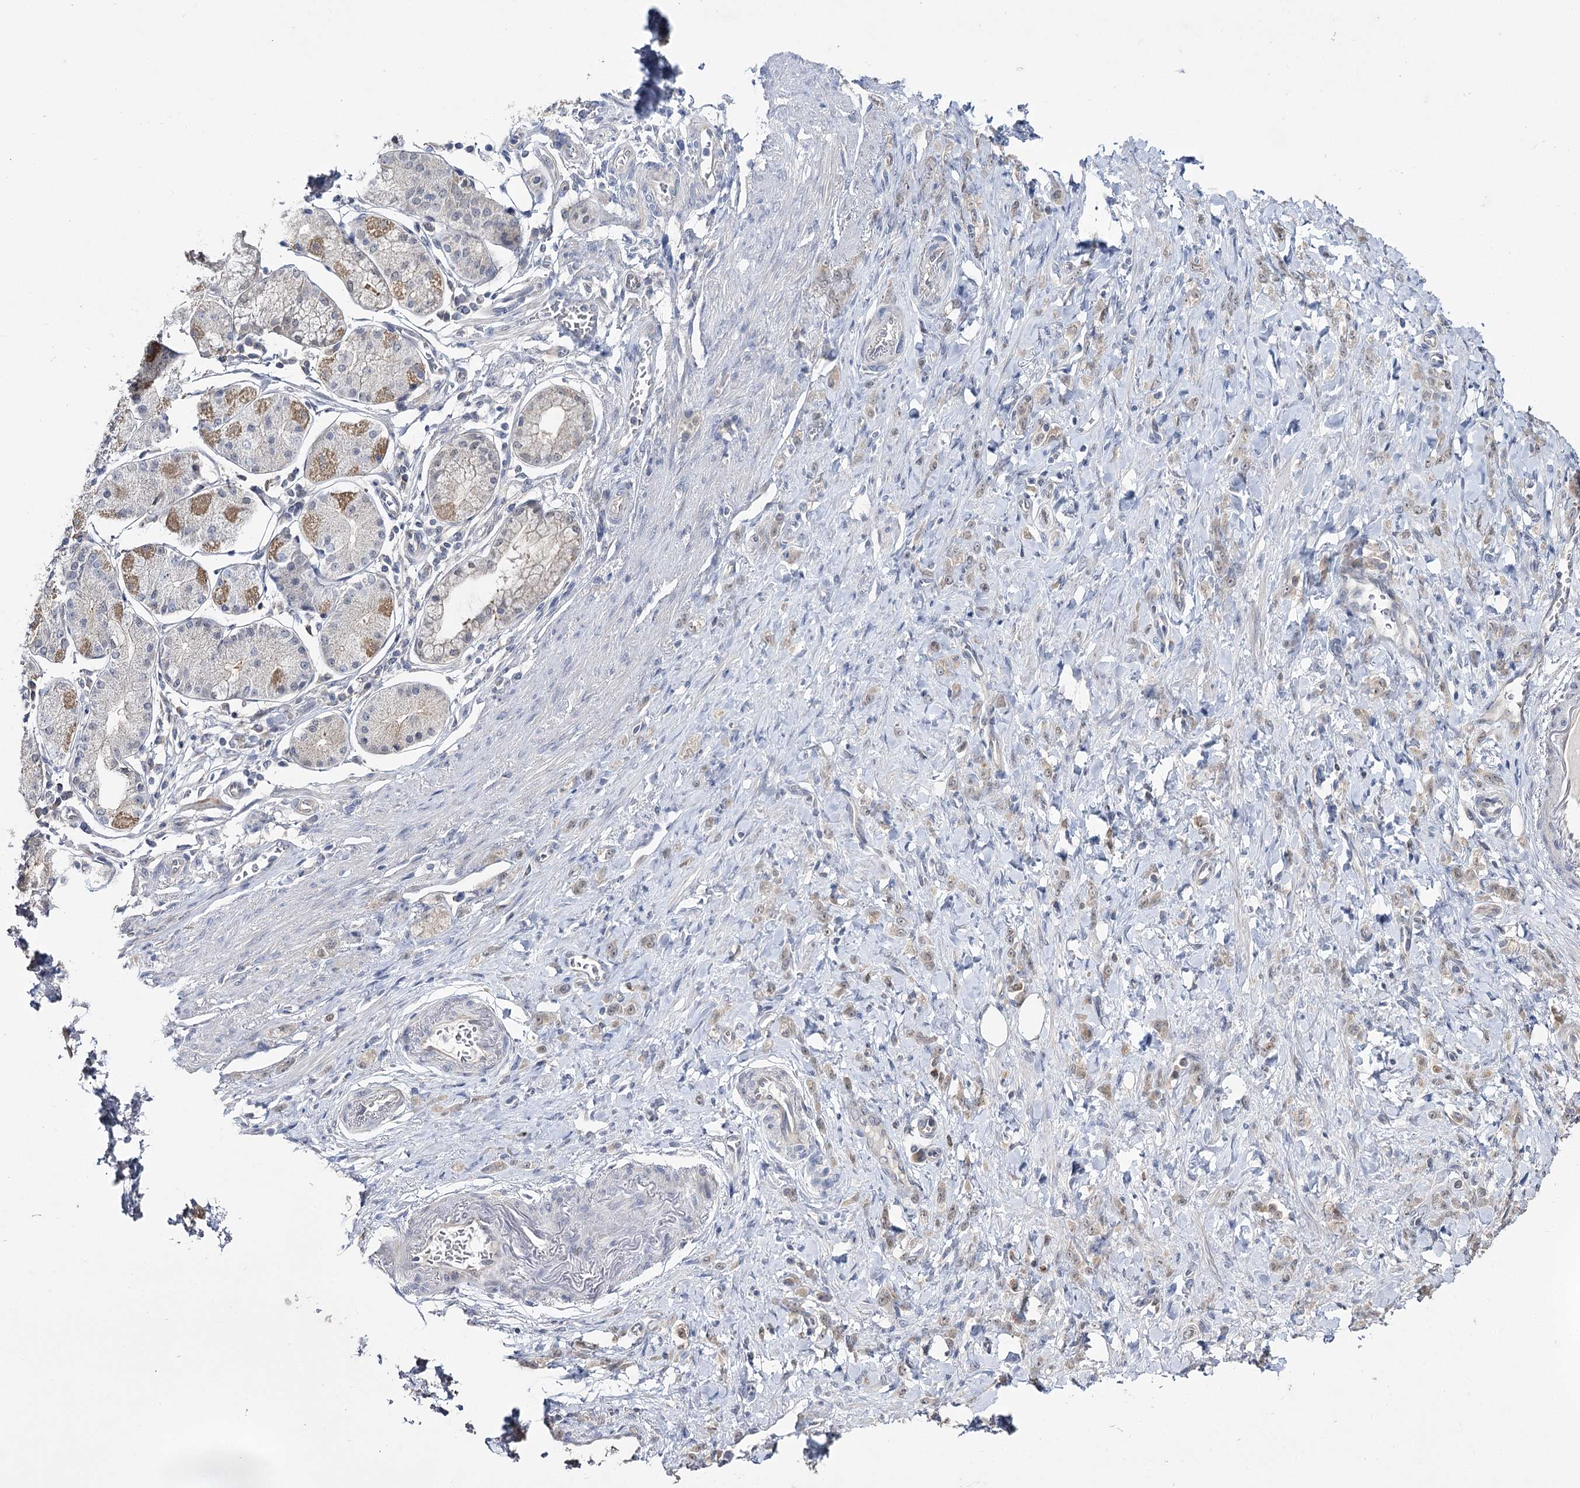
{"staining": {"intensity": "weak", "quantity": "<25%", "location": "cytoplasmic/membranous"}, "tissue": "stomach cancer", "cell_type": "Tumor cells", "image_type": "cancer", "snomed": [{"axis": "morphology", "description": "Normal tissue, NOS"}, {"axis": "morphology", "description": "Adenocarcinoma, NOS"}, {"axis": "topography", "description": "Stomach"}], "caption": "Stomach cancer was stained to show a protein in brown. There is no significant expression in tumor cells. (Stains: DAB (3,3'-diaminobenzidine) immunohistochemistry with hematoxylin counter stain, Microscopy: brightfield microscopy at high magnification).", "gene": "PHYHIPL", "patient": {"sex": "male", "age": 82}}